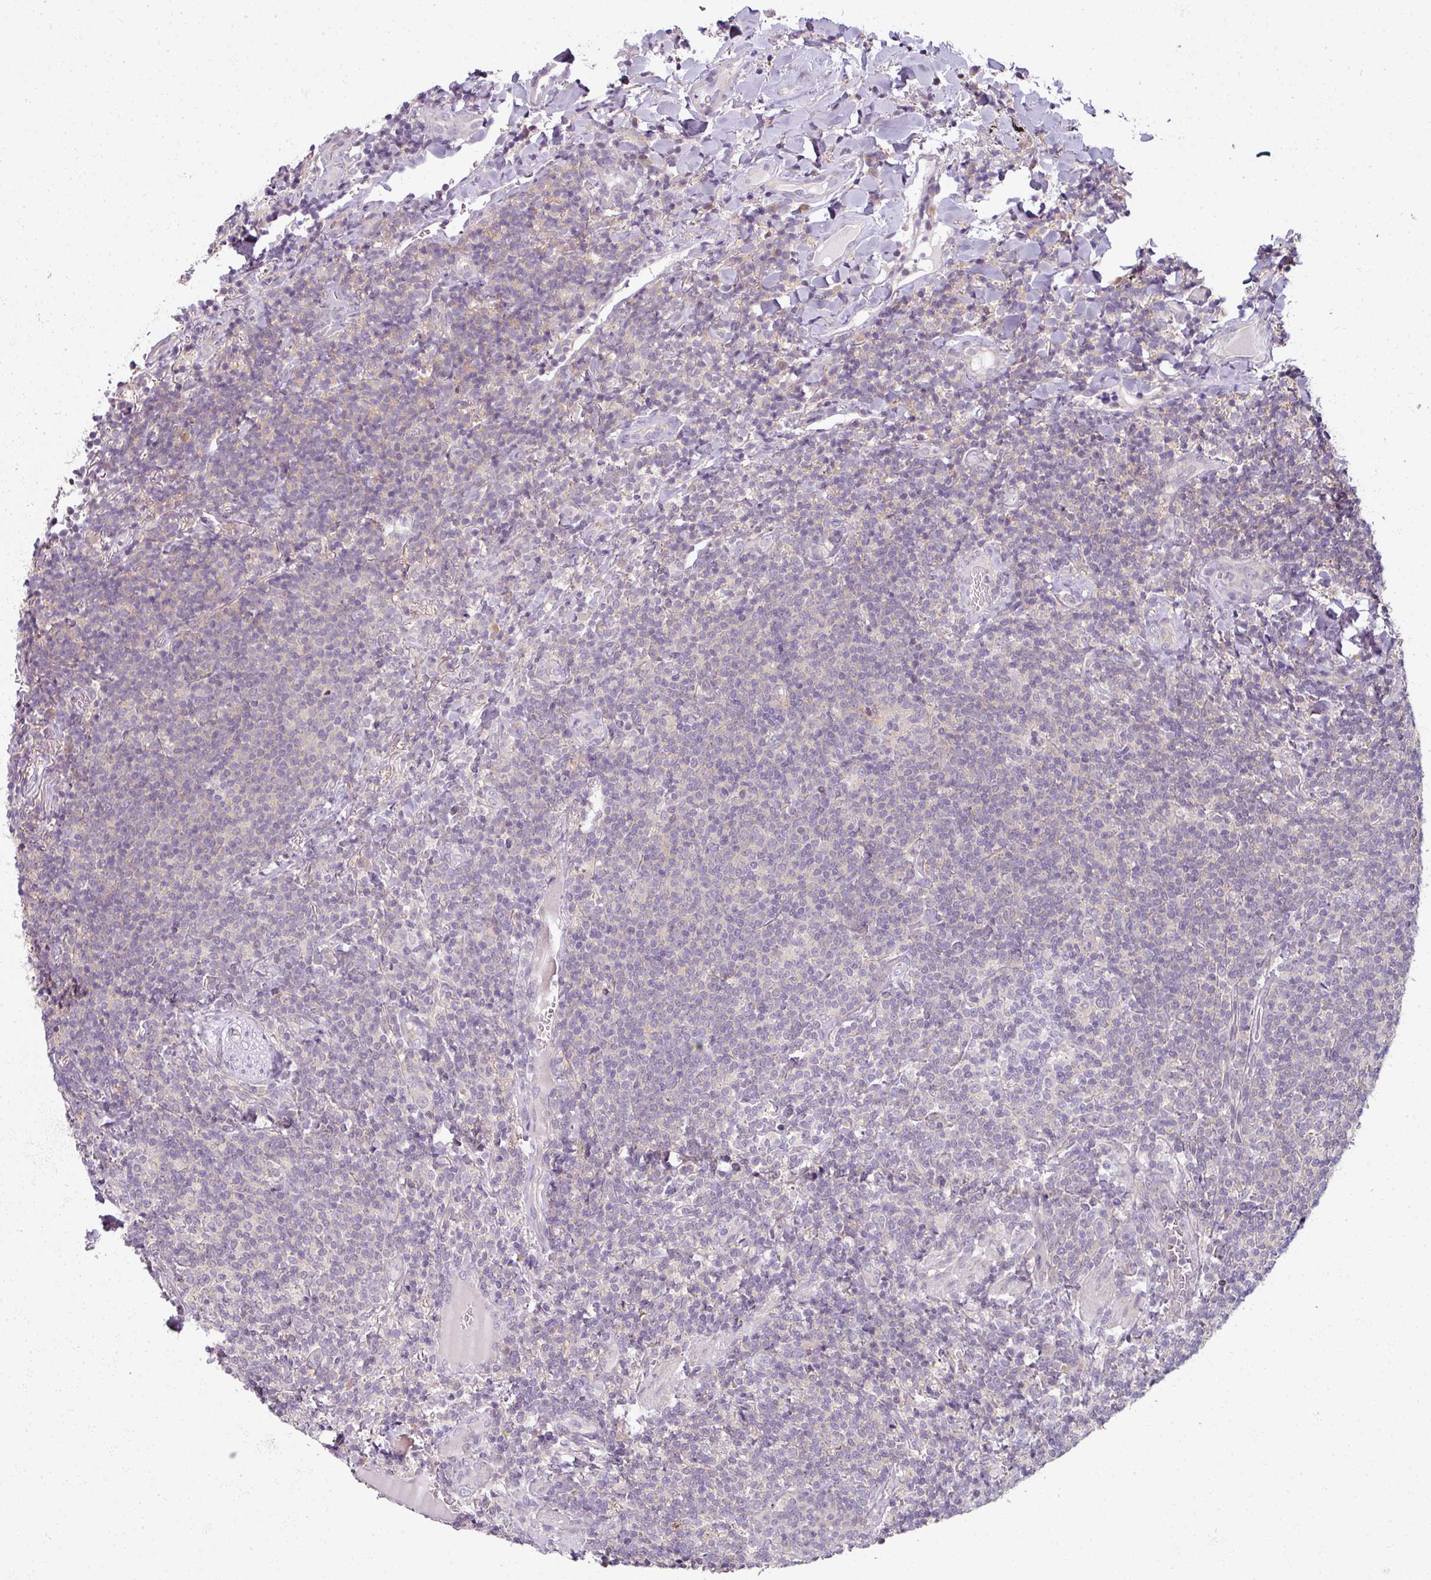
{"staining": {"intensity": "negative", "quantity": "none", "location": "none"}, "tissue": "lymphoma", "cell_type": "Tumor cells", "image_type": "cancer", "snomed": [{"axis": "morphology", "description": "Malignant lymphoma, non-Hodgkin's type, Low grade"}, {"axis": "topography", "description": "Lung"}], "caption": "Tumor cells are negative for brown protein staining in malignant lymphoma, non-Hodgkin's type (low-grade).", "gene": "MYMK", "patient": {"sex": "female", "age": 71}}